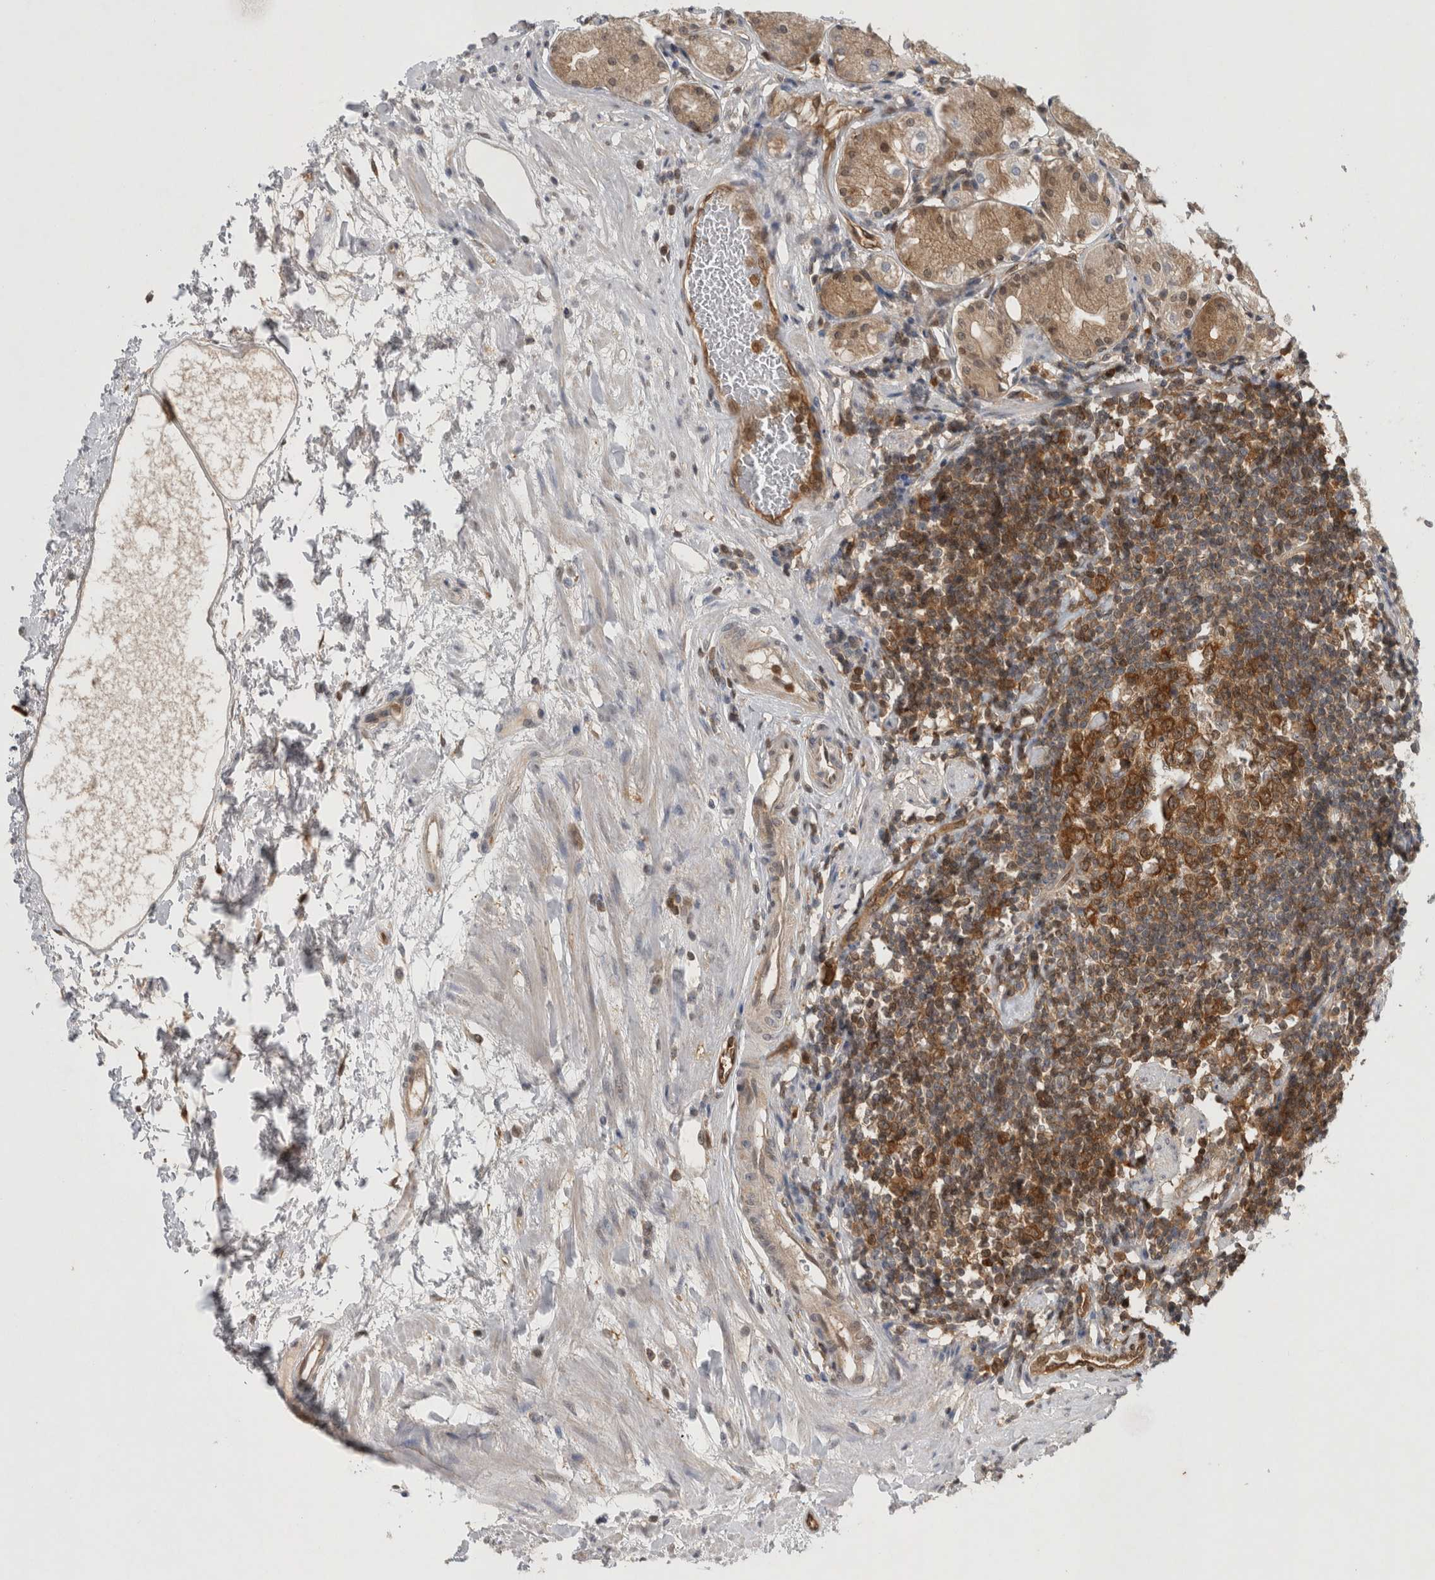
{"staining": {"intensity": "moderate", "quantity": ">75%", "location": "cytoplasmic/membranous"}, "tissue": "stomach", "cell_type": "Glandular cells", "image_type": "normal", "snomed": [{"axis": "morphology", "description": "Normal tissue, NOS"}, {"axis": "topography", "description": "Stomach"}, {"axis": "topography", "description": "Stomach, lower"}], "caption": "This image displays benign stomach stained with IHC to label a protein in brown. The cytoplasmic/membranous of glandular cells show moderate positivity for the protein. Nuclei are counter-stained blue.", "gene": "ASTN2", "patient": {"sex": "female", "age": 56}}